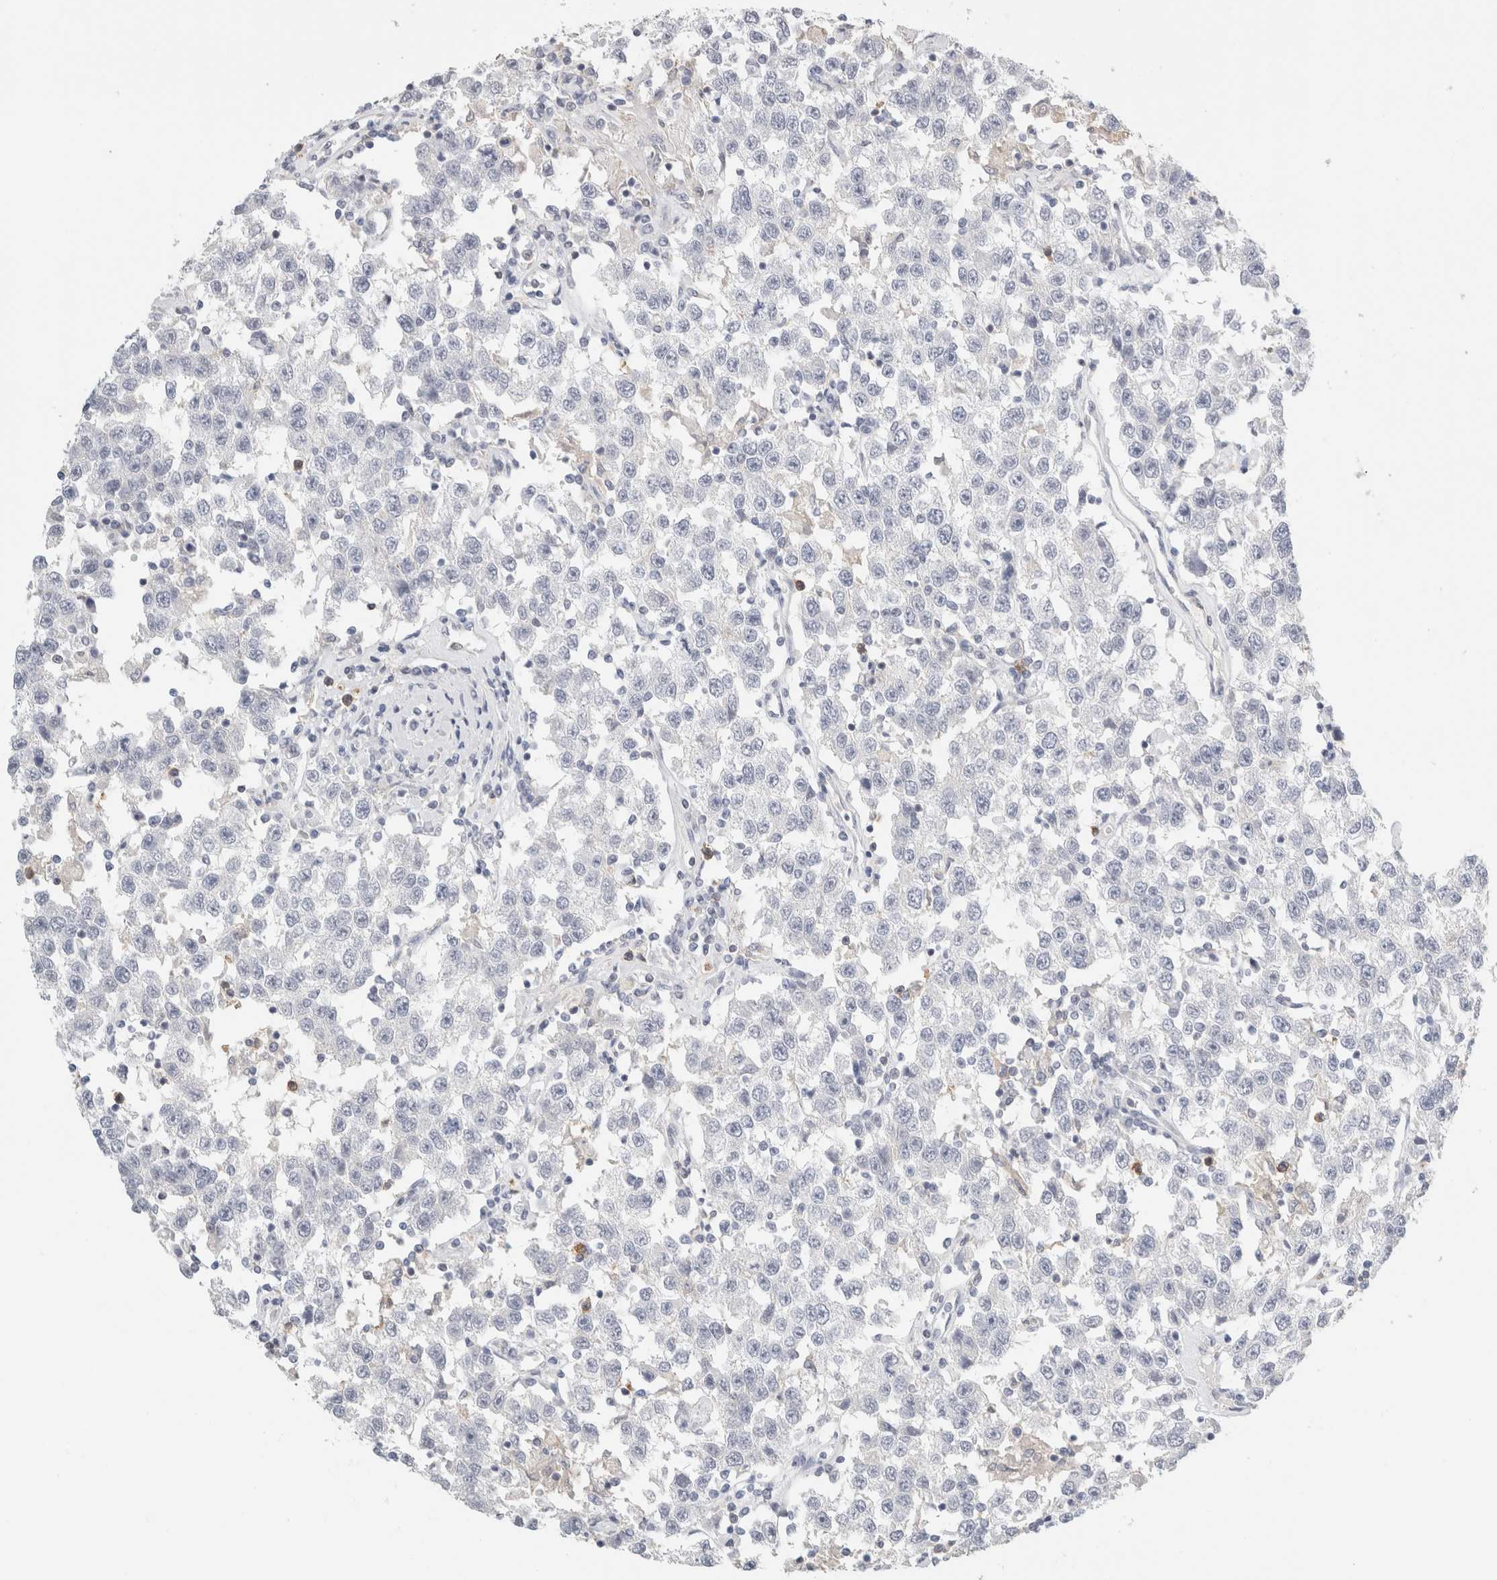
{"staining": {"intensity": "negative", "quantity": "none", "location": "none"}, "tissue": "testis cancer", "cell_type": "Tumor cells", "image_type": "cancer", "snomed": [{"axis": "morphology", "description": "Seminoma, NOS"}, {"axis": "topography", "description": "Testis"}], "caption": "The histopathology image reveals no staining of tumor cells in testis cancer.", "gene": "P2RY2", "patient": {"sex": "male", "age": 41}}